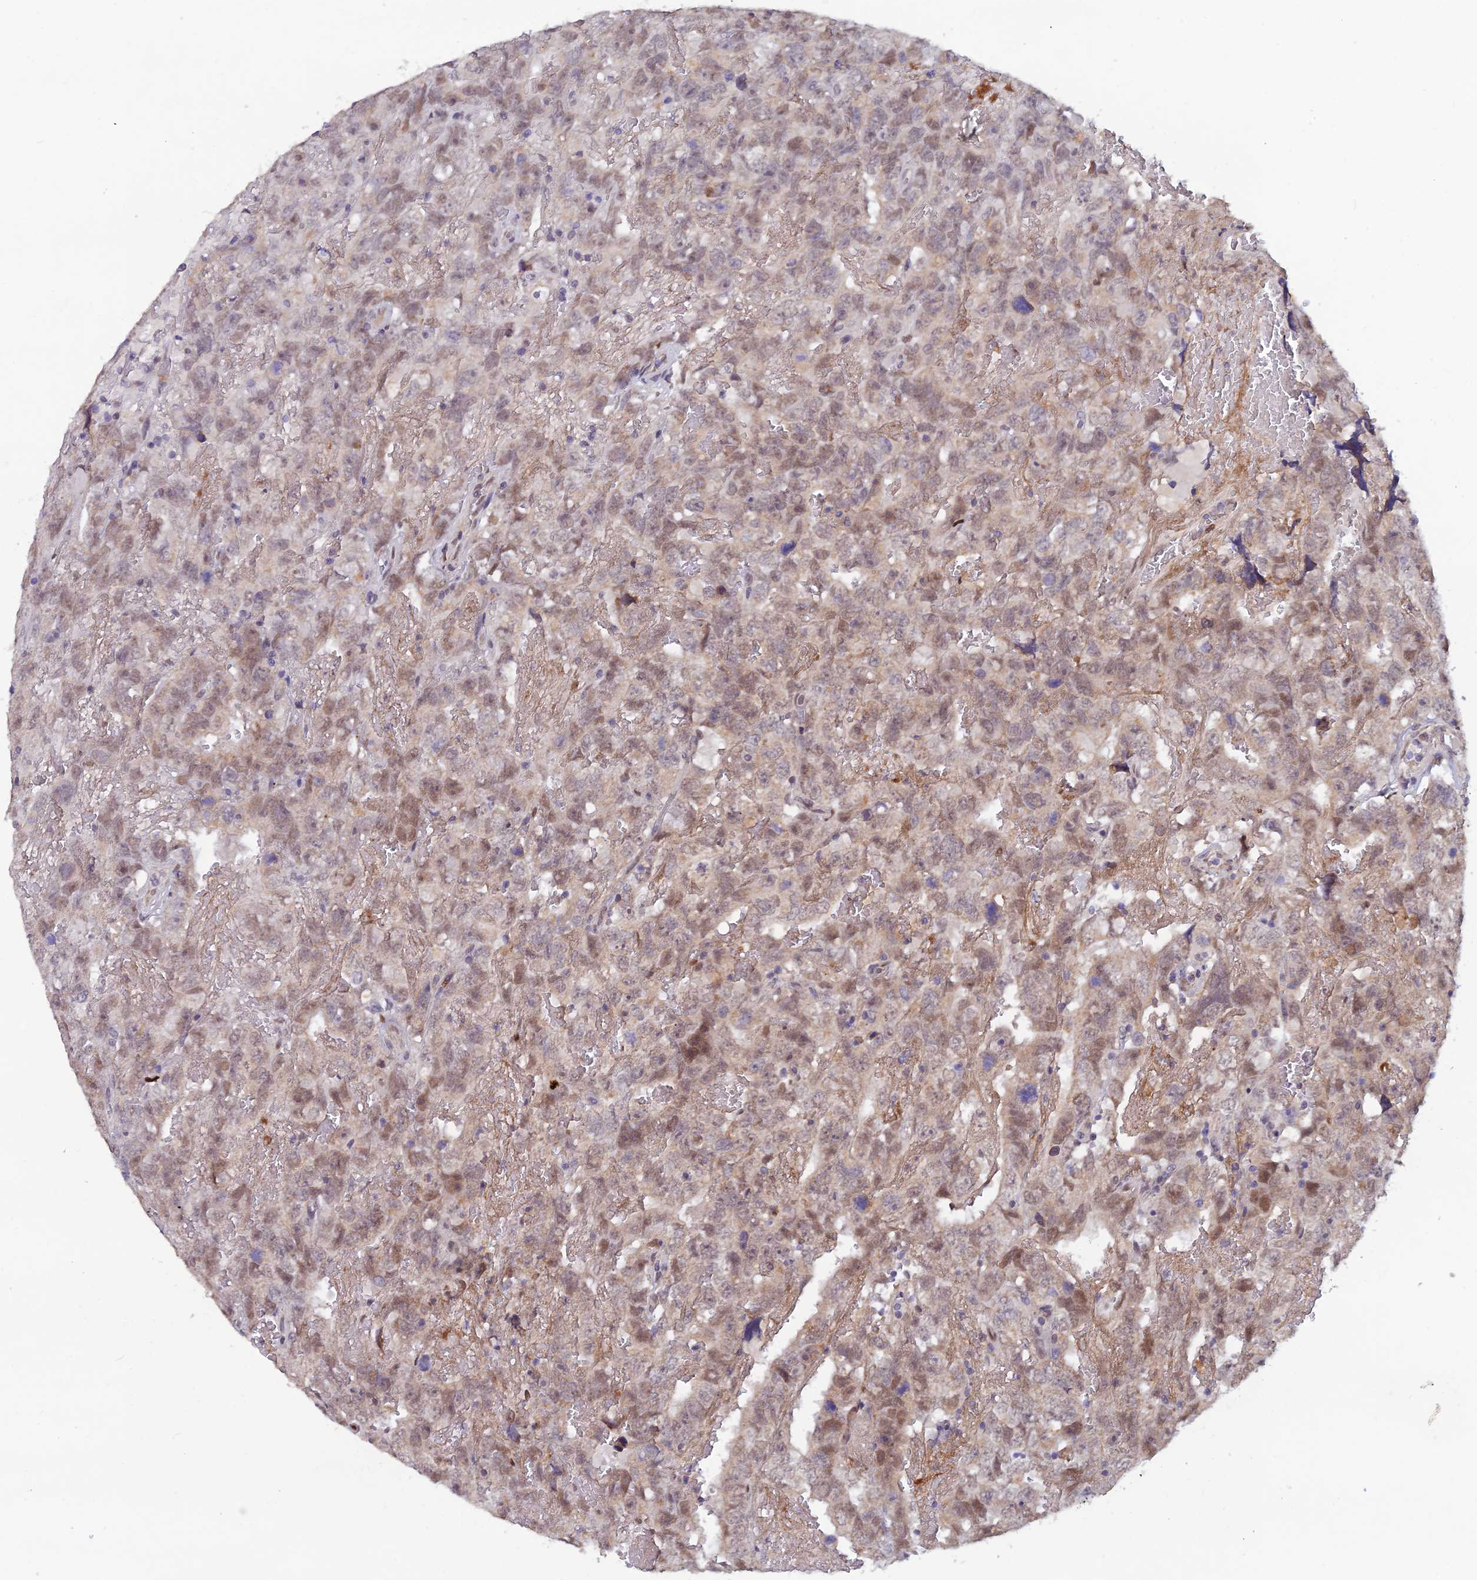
{"staining": {"intensity": "moderate", "quantity": "25%-75%", "location": "nuclear"}, "tissue": "testis cancer", "cell_type": "Tumor cells", "image_type": "cancer", "snomed": [{"axis": "morphology", "description": "Carcinoma, Embryonal, NOS"}, {"axis": "topography", "description": "Testis"}], "caption": "Testis cancer (embryonal carcinoma) stained with IHC demonstrates moderate nuclear positivity in approximately 25%-75% of tumor cells.", "gene": "FASTKD5", "patient": {"sex": "male", "age": 45}}